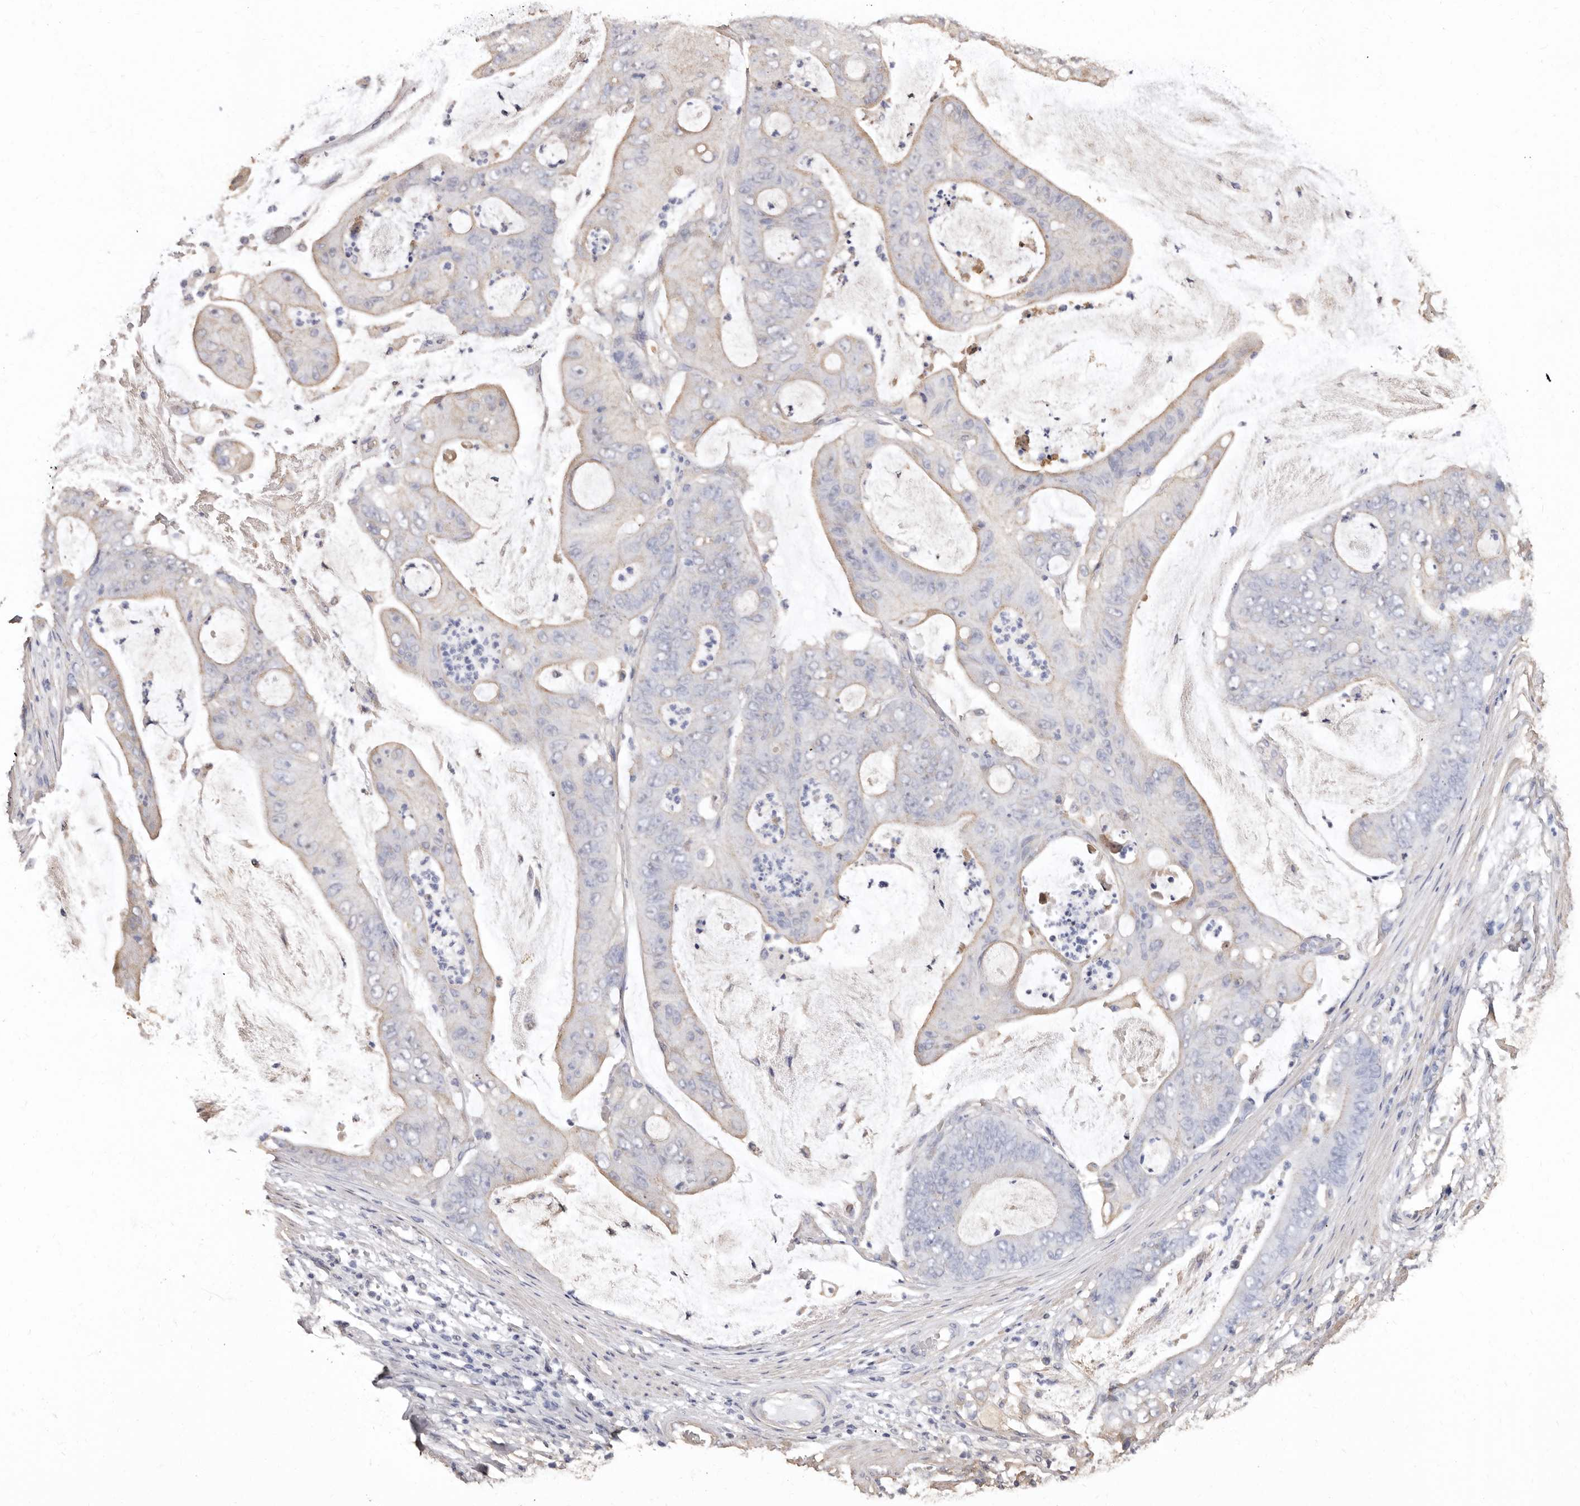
{"staining": {"intensity": "weak", "quantity": "<25%", "location": "cytoplasmic/membranous"}, "tissue": "stomach cancer", "cell_type": "Tumor cells", "image_type": "cancer", "snomed": [{"axis": "morphology", "description": "Adenocarcinoma, NOS"}, {"axis": "topography", "description": "Stomach"}], "caption": "DAB immunohistochemical staining of stomach cancer (adenocarcinoma) shows no significant positivity in tumor cells. (DAB immunohistochemistry (IHC) with hematoxylin counter stain).", "gene": "COQ8B", "patient": {"sex": "female", "age": 73}}